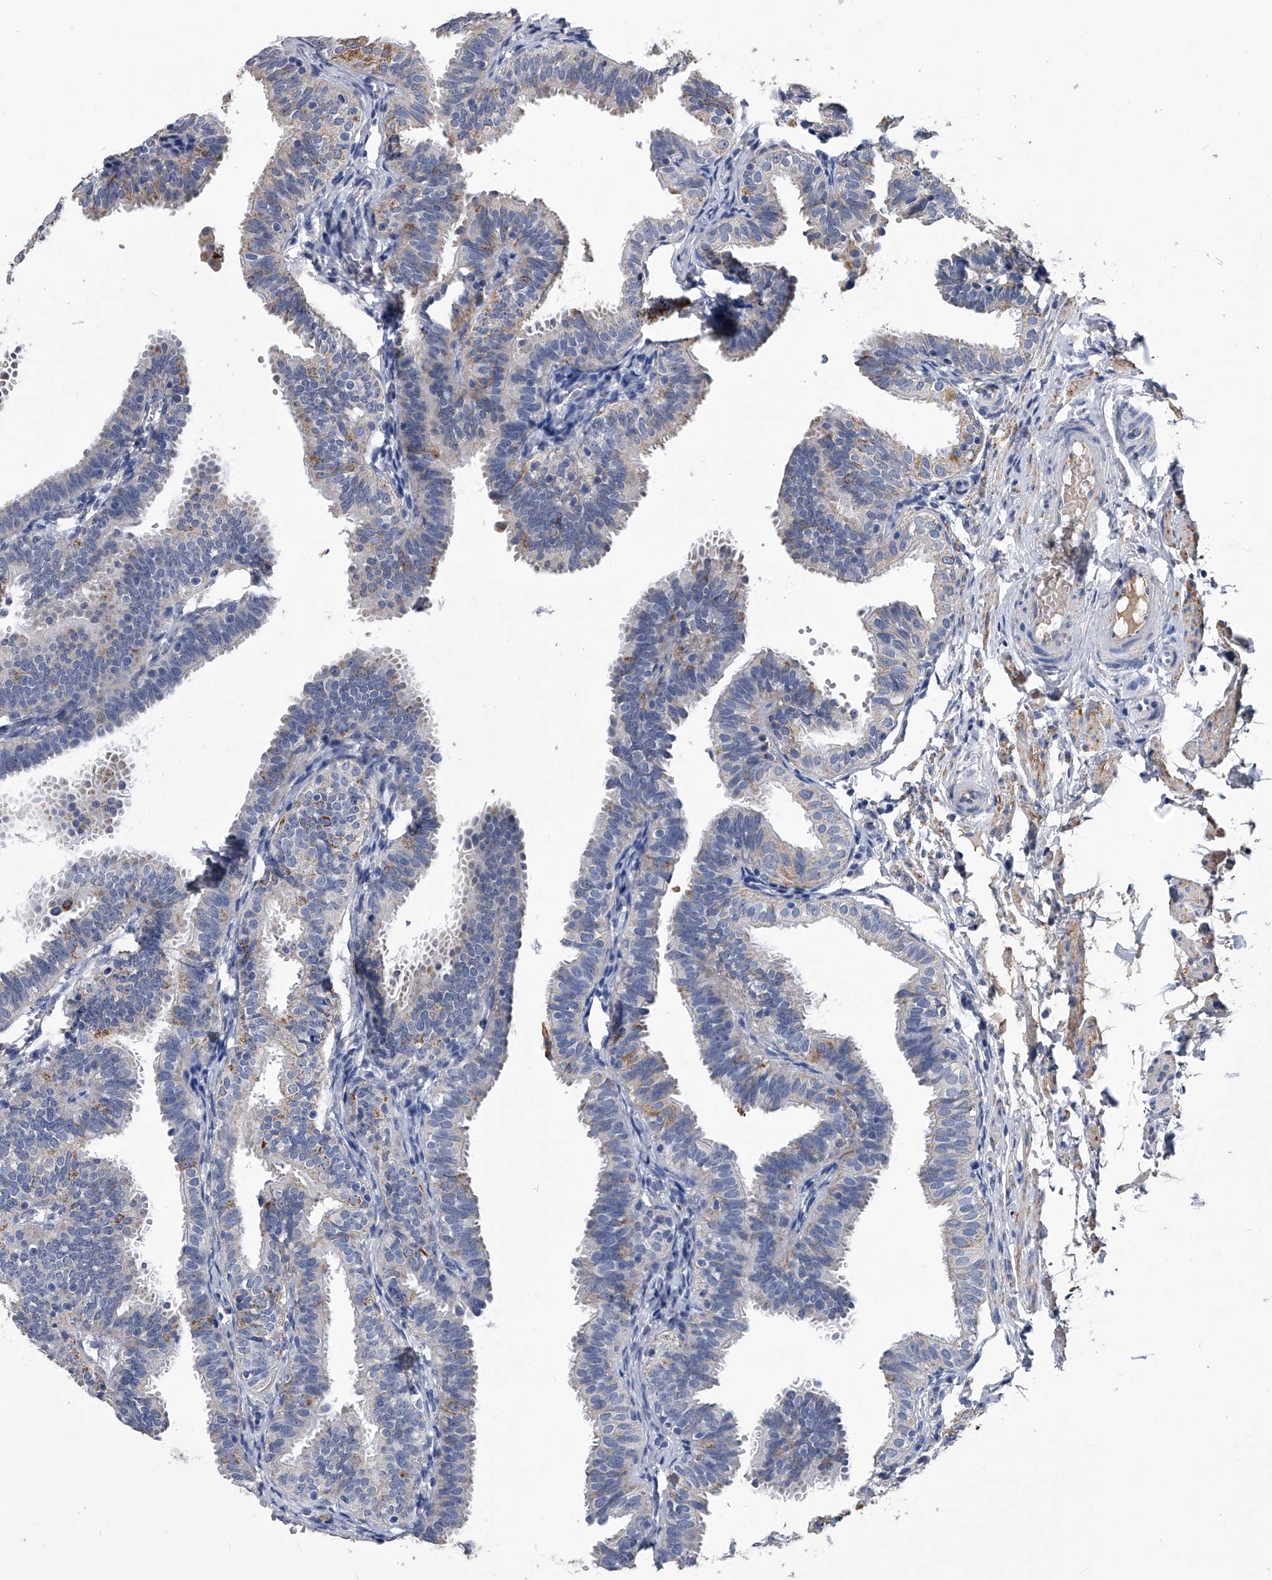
{"staining": {"intensity": "negative", "quantity": "none", "location": "none"}, "tissue": "fallopian tube", "cell_type": "Glandular cells", "image_type": "normal", "snomed": [{"axis": "morphology", "description": "Normal tissue, NOS"}, {"axis": "topography", "description": "Fallopian tube"}], "caption": "A high-resolution micrograph shows immunohistochemistry (IHC) staining of unremarkable fallopian tube, which exhibits no significant staining in glandular cells. (DAB IHC visualized using brightfield microscopy, high magnification).", "gene": "OAT", "patient": {"sex": "female", "age": 35}}